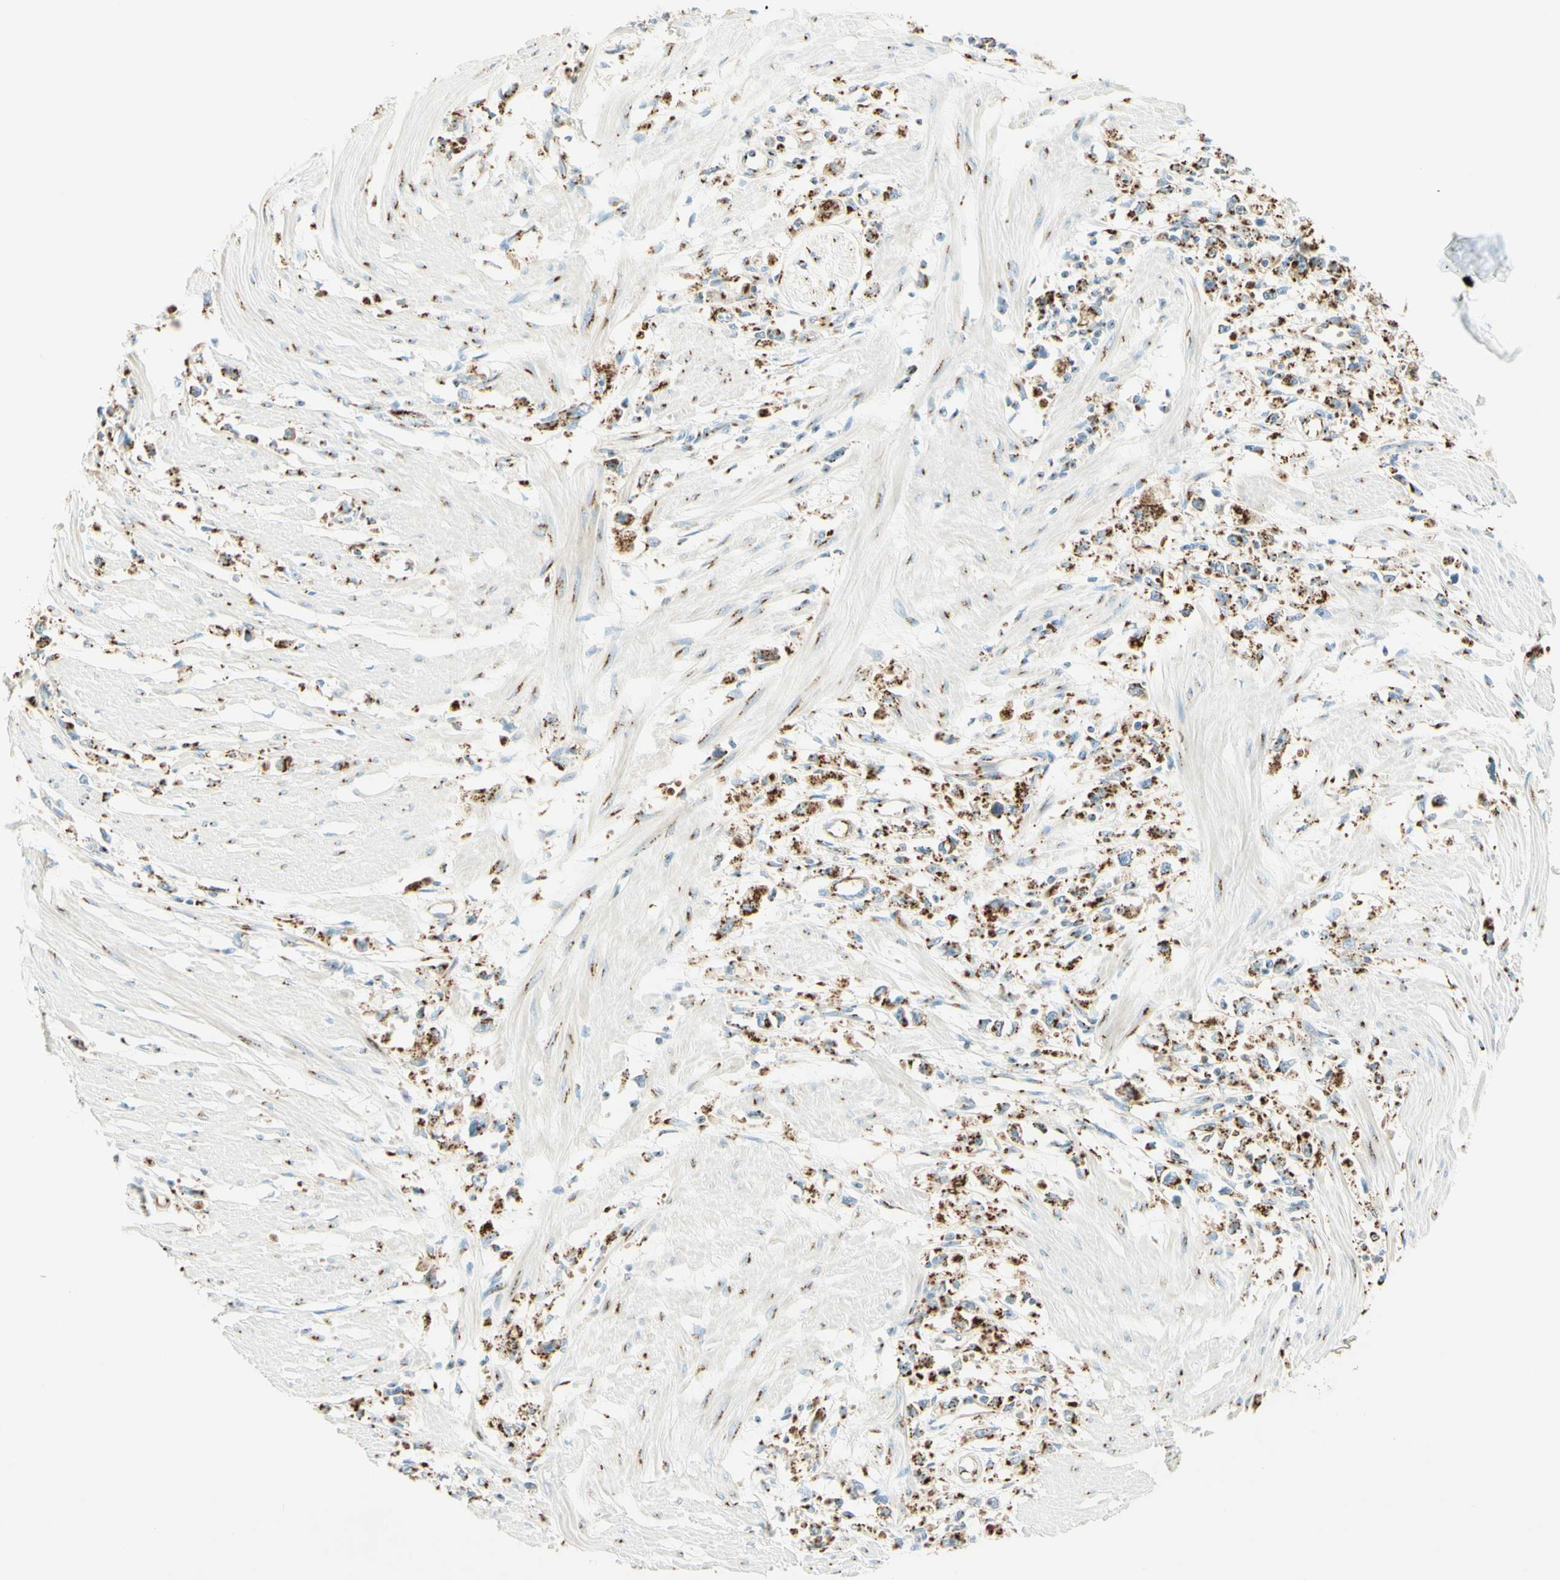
{"staining": {"intensity": "strong", "quantity": ">75%", "location": "cytoplasmic/membranous"}, "tissue": "stomach cancer", "cell_type": "Tumor cells", "image_type": "cancer", "snomed": [{"axis": "morphology", "description": "Adenocarcinoma, NOS"}, {"axis": "topography", "description": "Stomach"}], "caption": "A brown stain labels strong cytoplasmic/membranous expression of a protein in human stomach adenocarcinoma tumor cells.", "gene": "GOLGB1", "patient": {"sex": "female", "age": 59}}